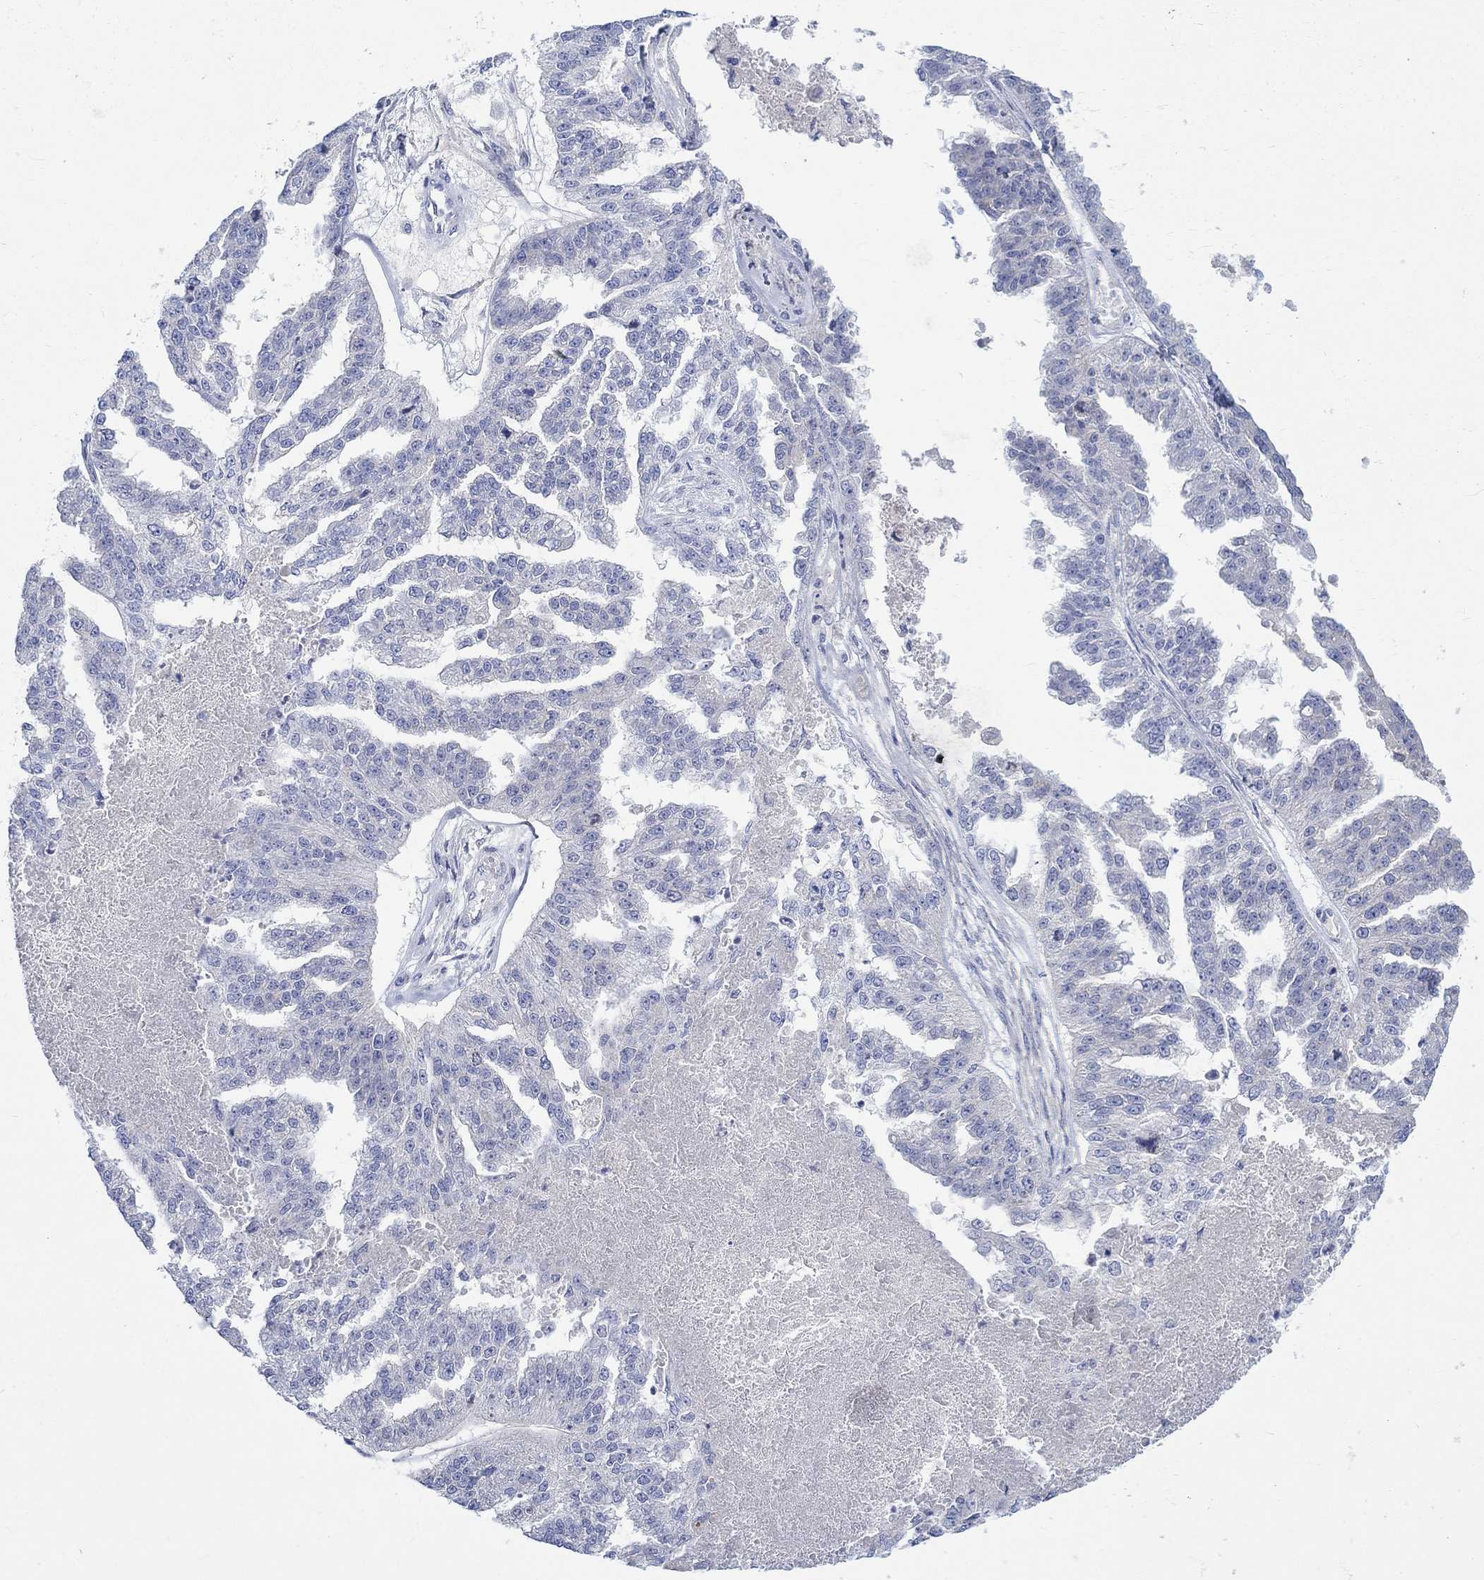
{"staining": {"intensity": "negative", "quantity": "none", "location": "none"}, "tissue": "ovarian cancer", "cell_type": "Tumor cells", "image_type": "cancer", "snomed": [{"axis": "morphology", "description": "Cystadenocarcinoma, serous, NOS"}, {"axis": "topography", "description": "Ovary"}], "caption": "A high-resolution histopathology image shows immunohistochemistry (IHC) staining of serous cystadenocarcinoma (ovarian), which demonstrates no significant positivity in tumor cells.", "gene": "NAV3", "patient": {"sex": "female", "age": 58}}